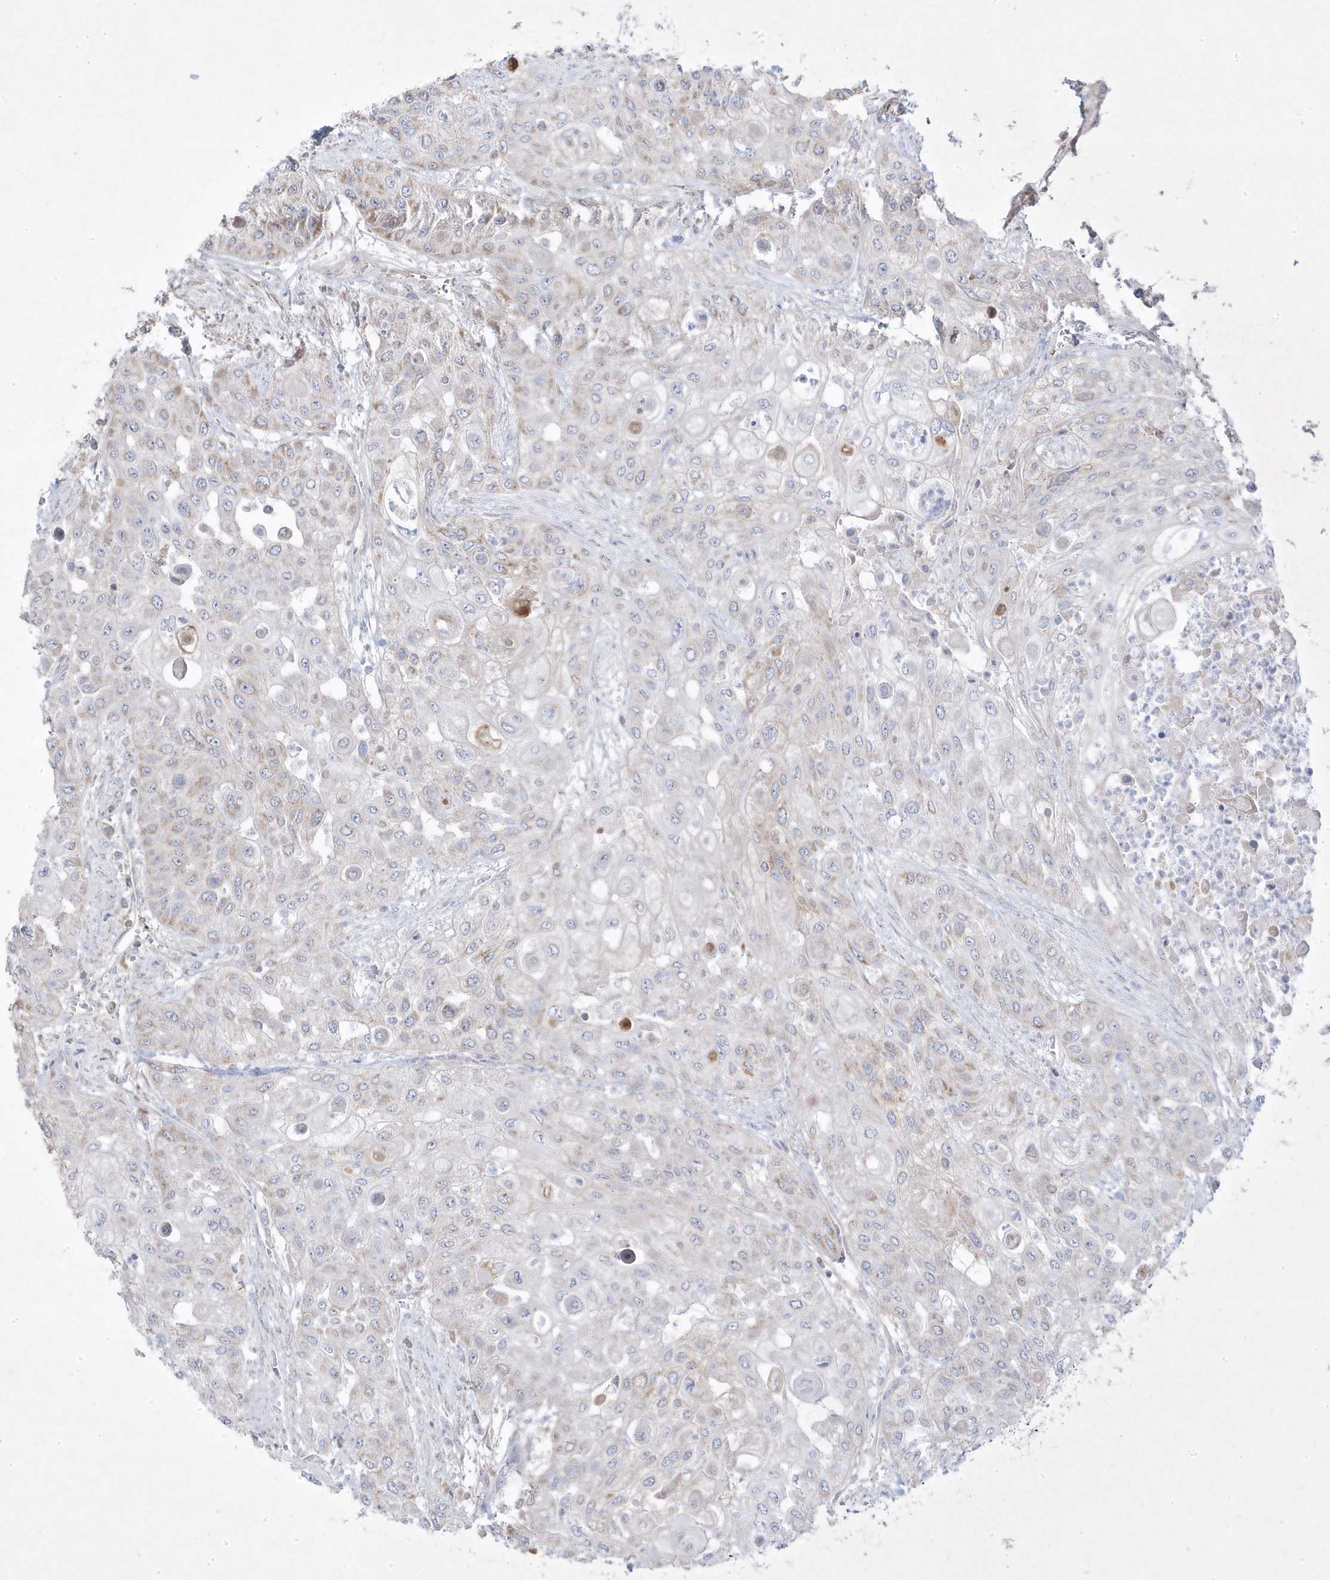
{"staining": {"intensity": "negative", "quantity": "none", "location": "none"}, "tissue": "urothelial cancer", "cell_type": "Tumor cells", "image_type": "cancer", "snomed": [{"axis": "morphology", "description": "Urothelial carcinoma, High grade"}, {"axis": "topography", "description": "Urinary bladder"}], "caption": "A high-resolution image shows IHC staining of urothelial carcinoma (high-grade), which shows no significant staining in tumor cells.", "gene": "ADAMTSL3", "patient": {"sex": "female", "age": 79}}